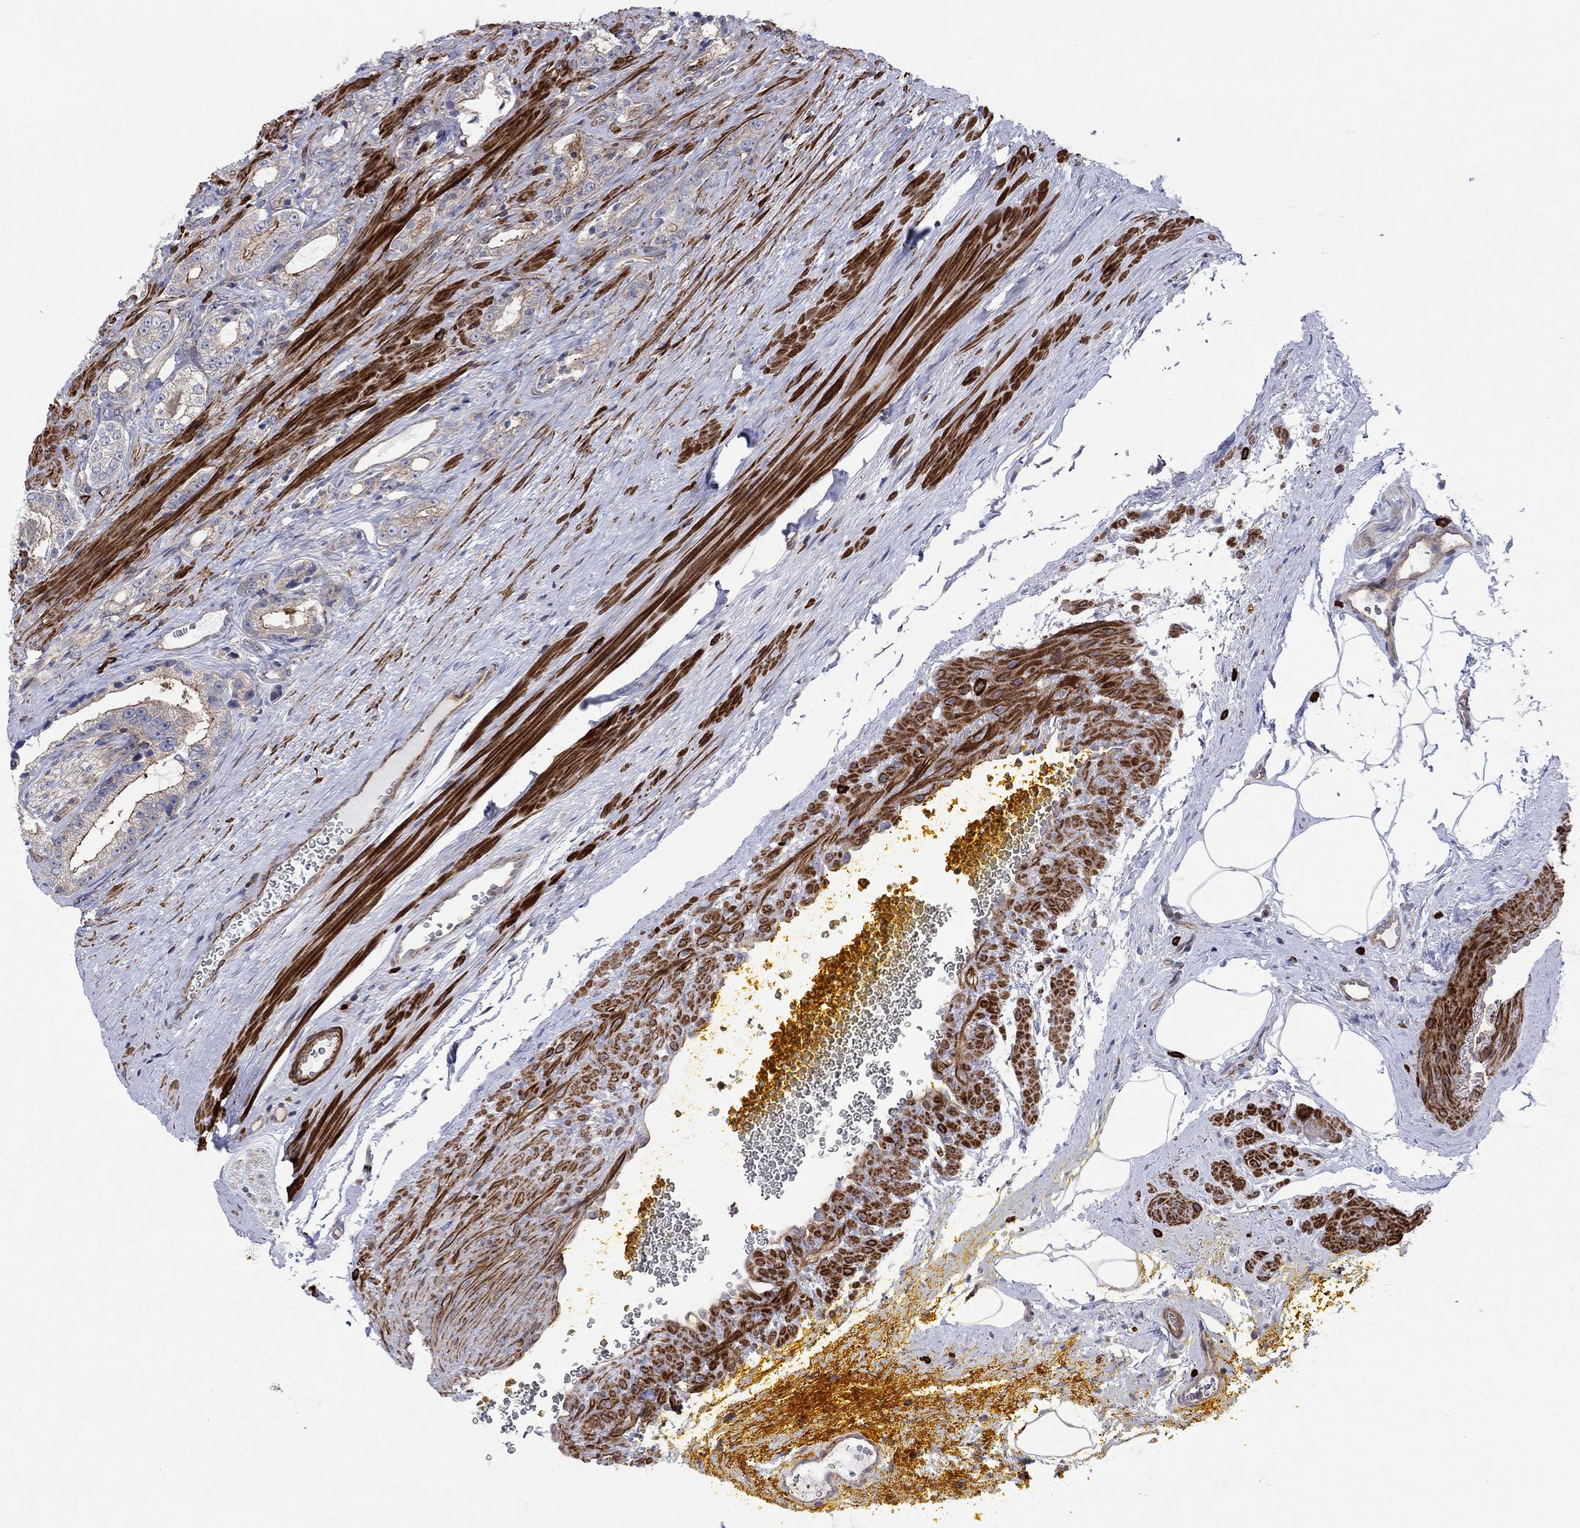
{"staining": {"intensity": "moderate", "quantity": "<25%", "location": "cytoplasmic/membranous"}, "tissue": "prostate cancer", "cell_type": "Tumor cells", "image_type": "cancer", "snomed": [{"axis": "morphology", "description": "Adenocarcinoma, NOS"}, {"axis": "topography", "description": "Prostate"}], "caption": "The micrograph shows immunohistochemical staining of adenocarcinoma (prostate). There is moderate cytoplasmic/membranous expression is identified in about <25% of tumor cells.", "gene": "PAG1", "patient": {"sex": "male", "age": 67}}